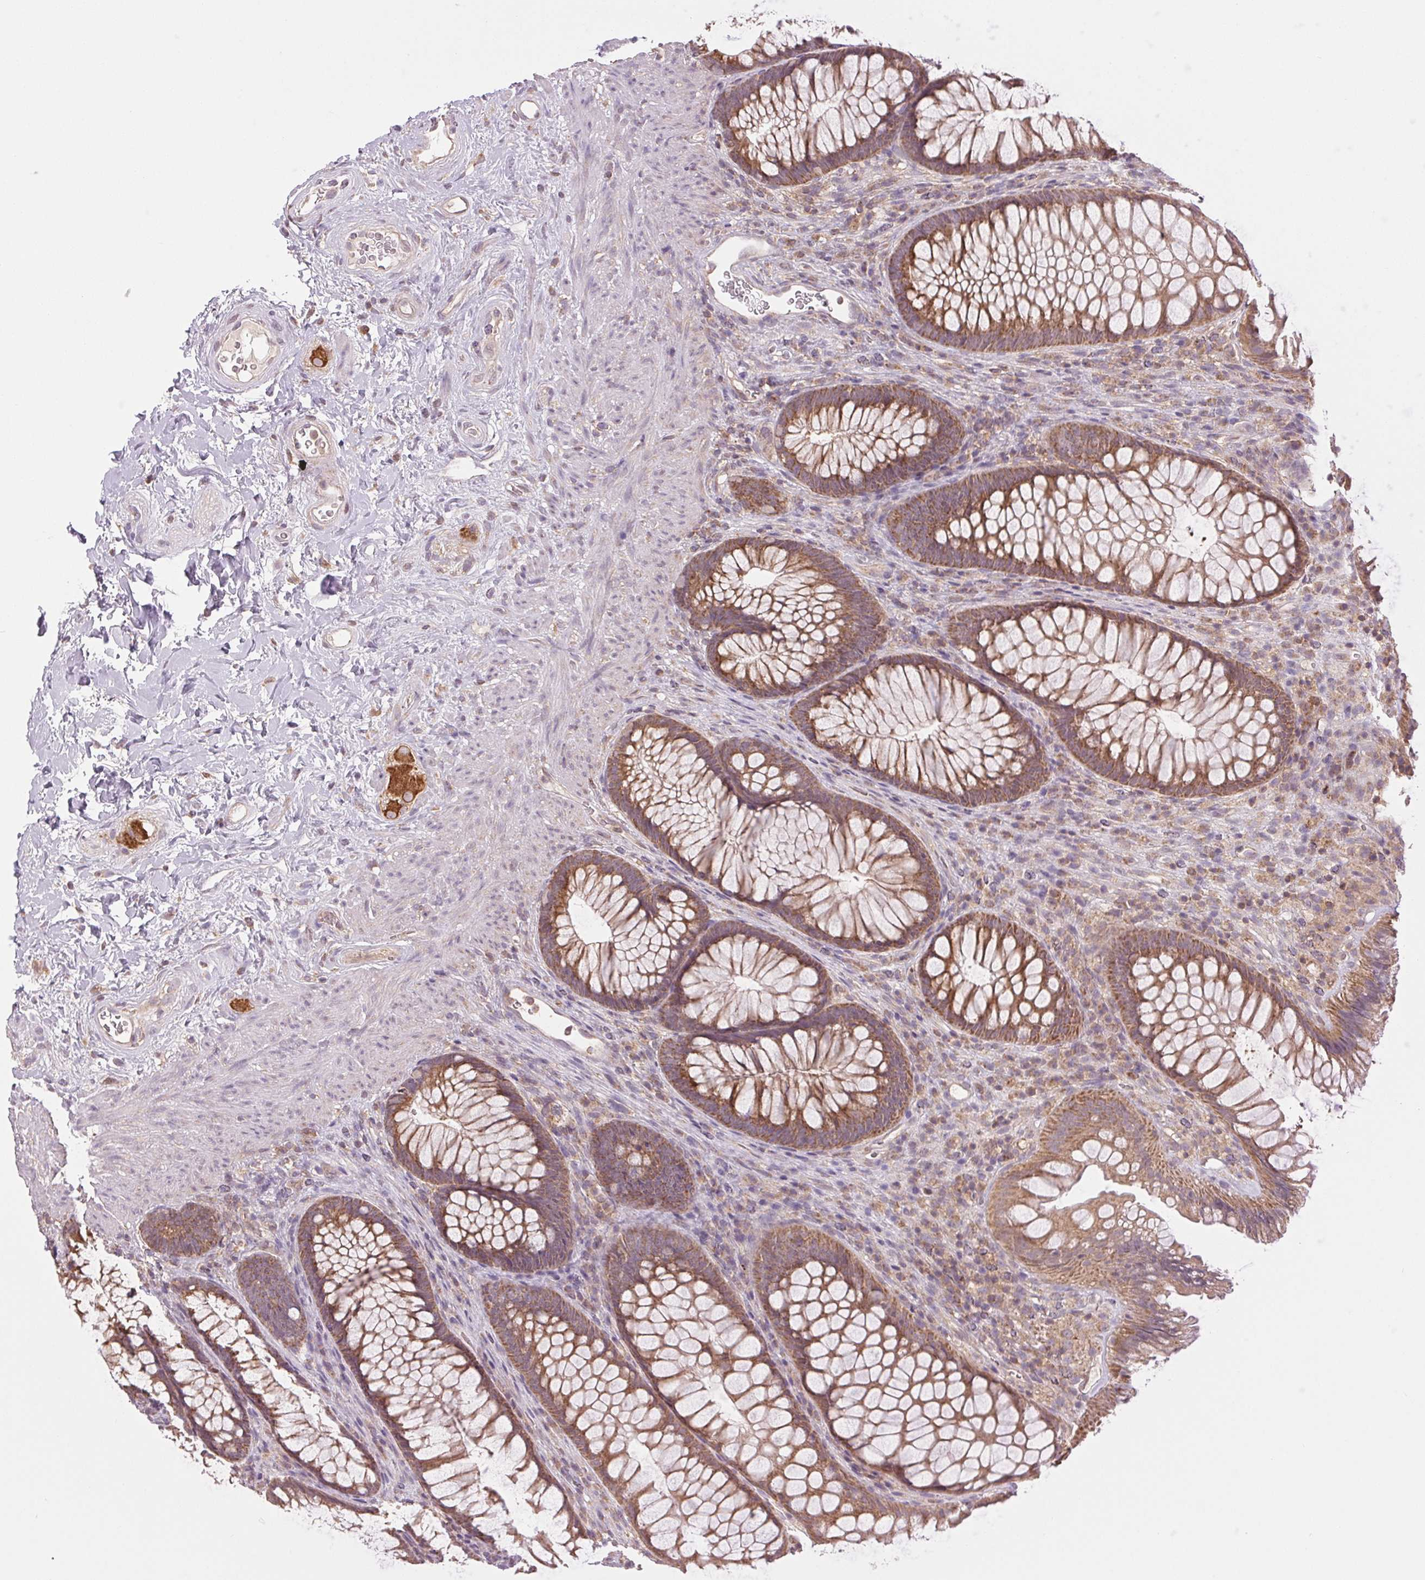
{"staining": {"intensity": "moderate", "quantity": ">75%", "location": "cytoplasmic/membranous"}, "tissue": "rectum", "cell_type": "Glandular cells", "image_type": "normal", "snomed": [{"axis": "morphology", "description": "Normal tissue, NOS"}, {"axis": "topography", "description": "Smooth muscle"}, {"axis": "topography", "description": "Rectum"}], "caption": "Human rectum stained for a protein (brown) shows moderate cytoplasmic/membranous positive positivity in about >75% of glandular cells.", "gene": "MAP3K5", "patient": {"sex": "male", "age": 53}}